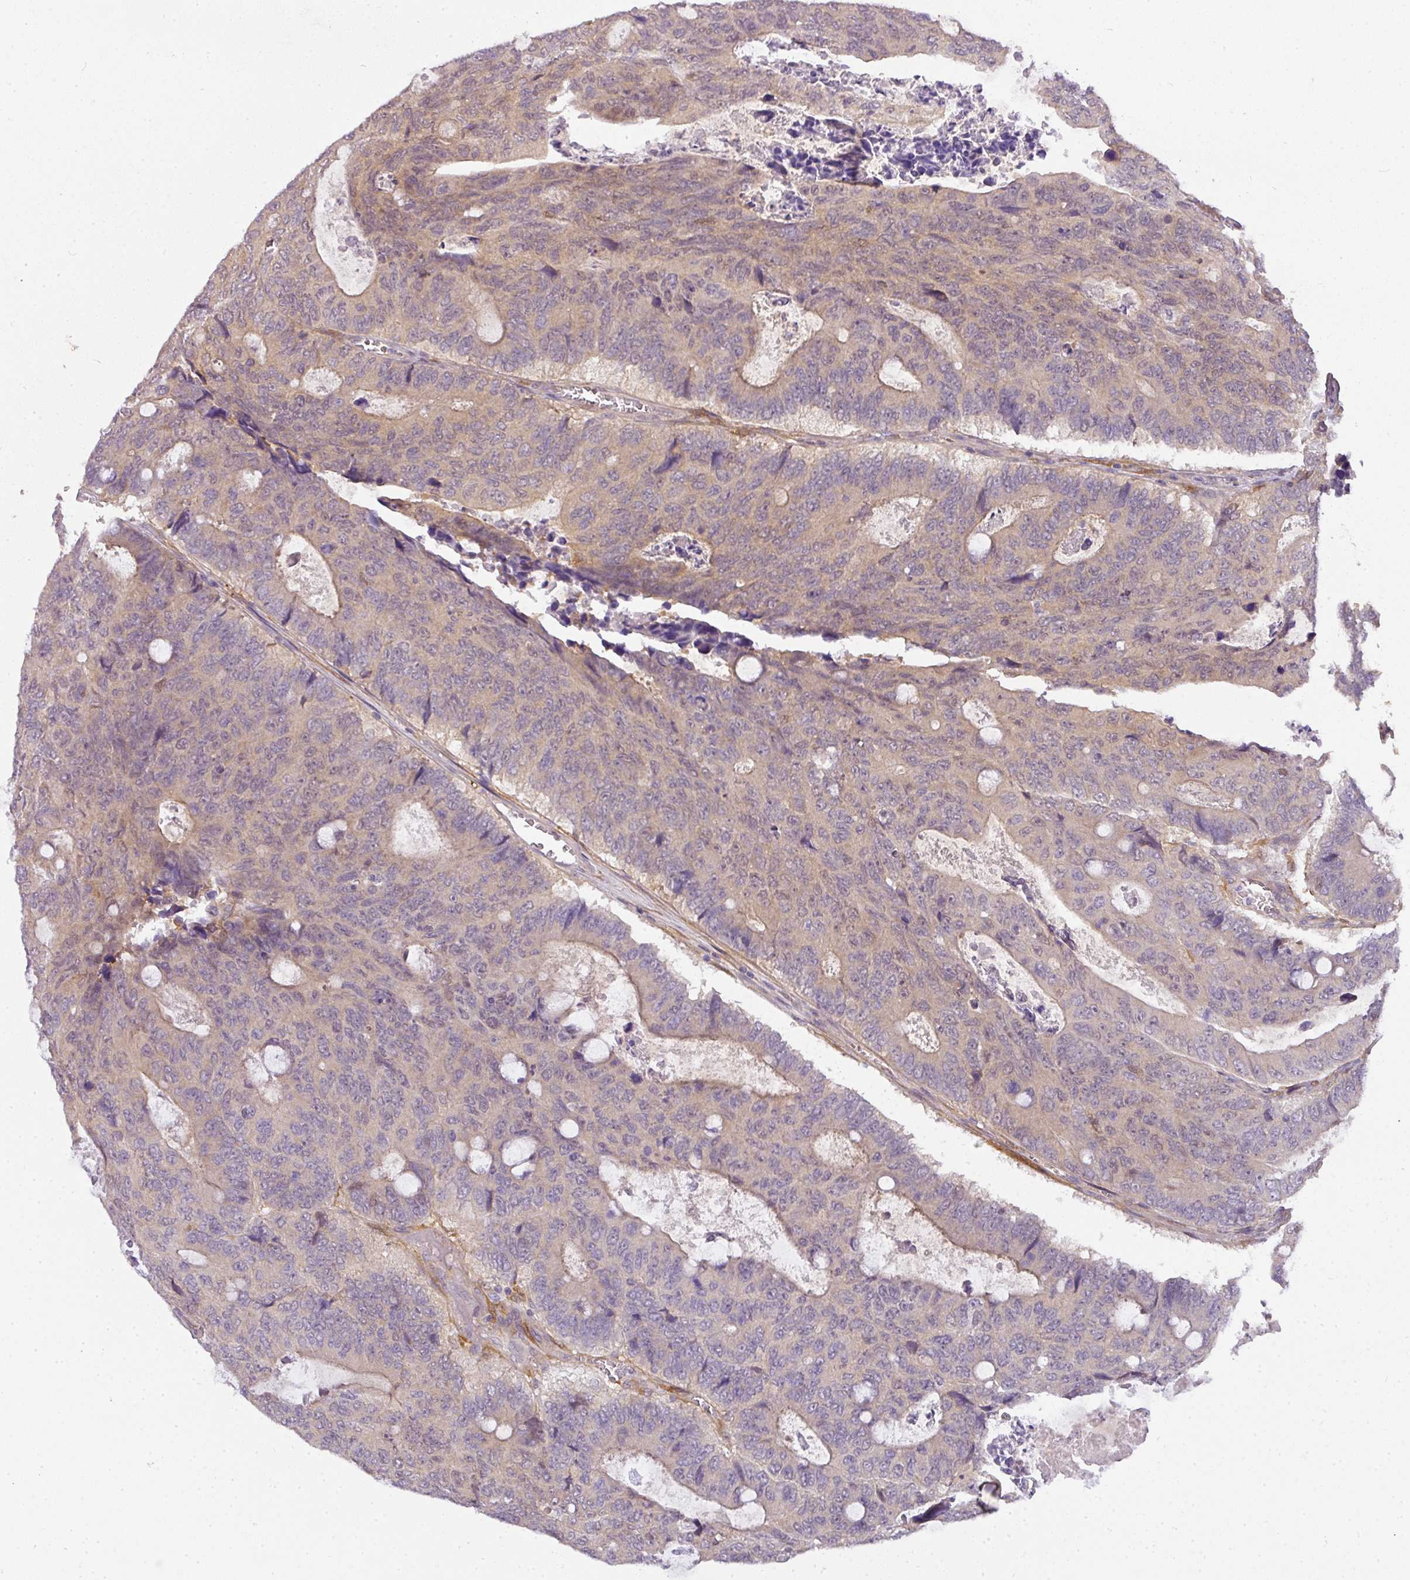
{"staining": {"intensity": "weak", "quantity": "<25%", "location": "cytoplasmic/membranous"}, "tissue": "colorectal cancer", "cell_type": "Tumor cells", "image_type": "cancer", "snomed": [{"axis": "morphology", "description": "Adenocarcinoma, NOS"}, {"axis": "topography", "description": "Colon"}], "caption": "DAB (3,3'-diaminobenzidine) immunohistochemical staining of colorectal cancer (adenocarcinoma) exhibits no significant staining in tumor cells. The staining is performed using DAB (3,3'-diaminobenzidine) brown chromogen with nuclei counter-stained in using hematoxylin.", "gene": "ADH5", "patient": {"sex": "male", "age": 87}}